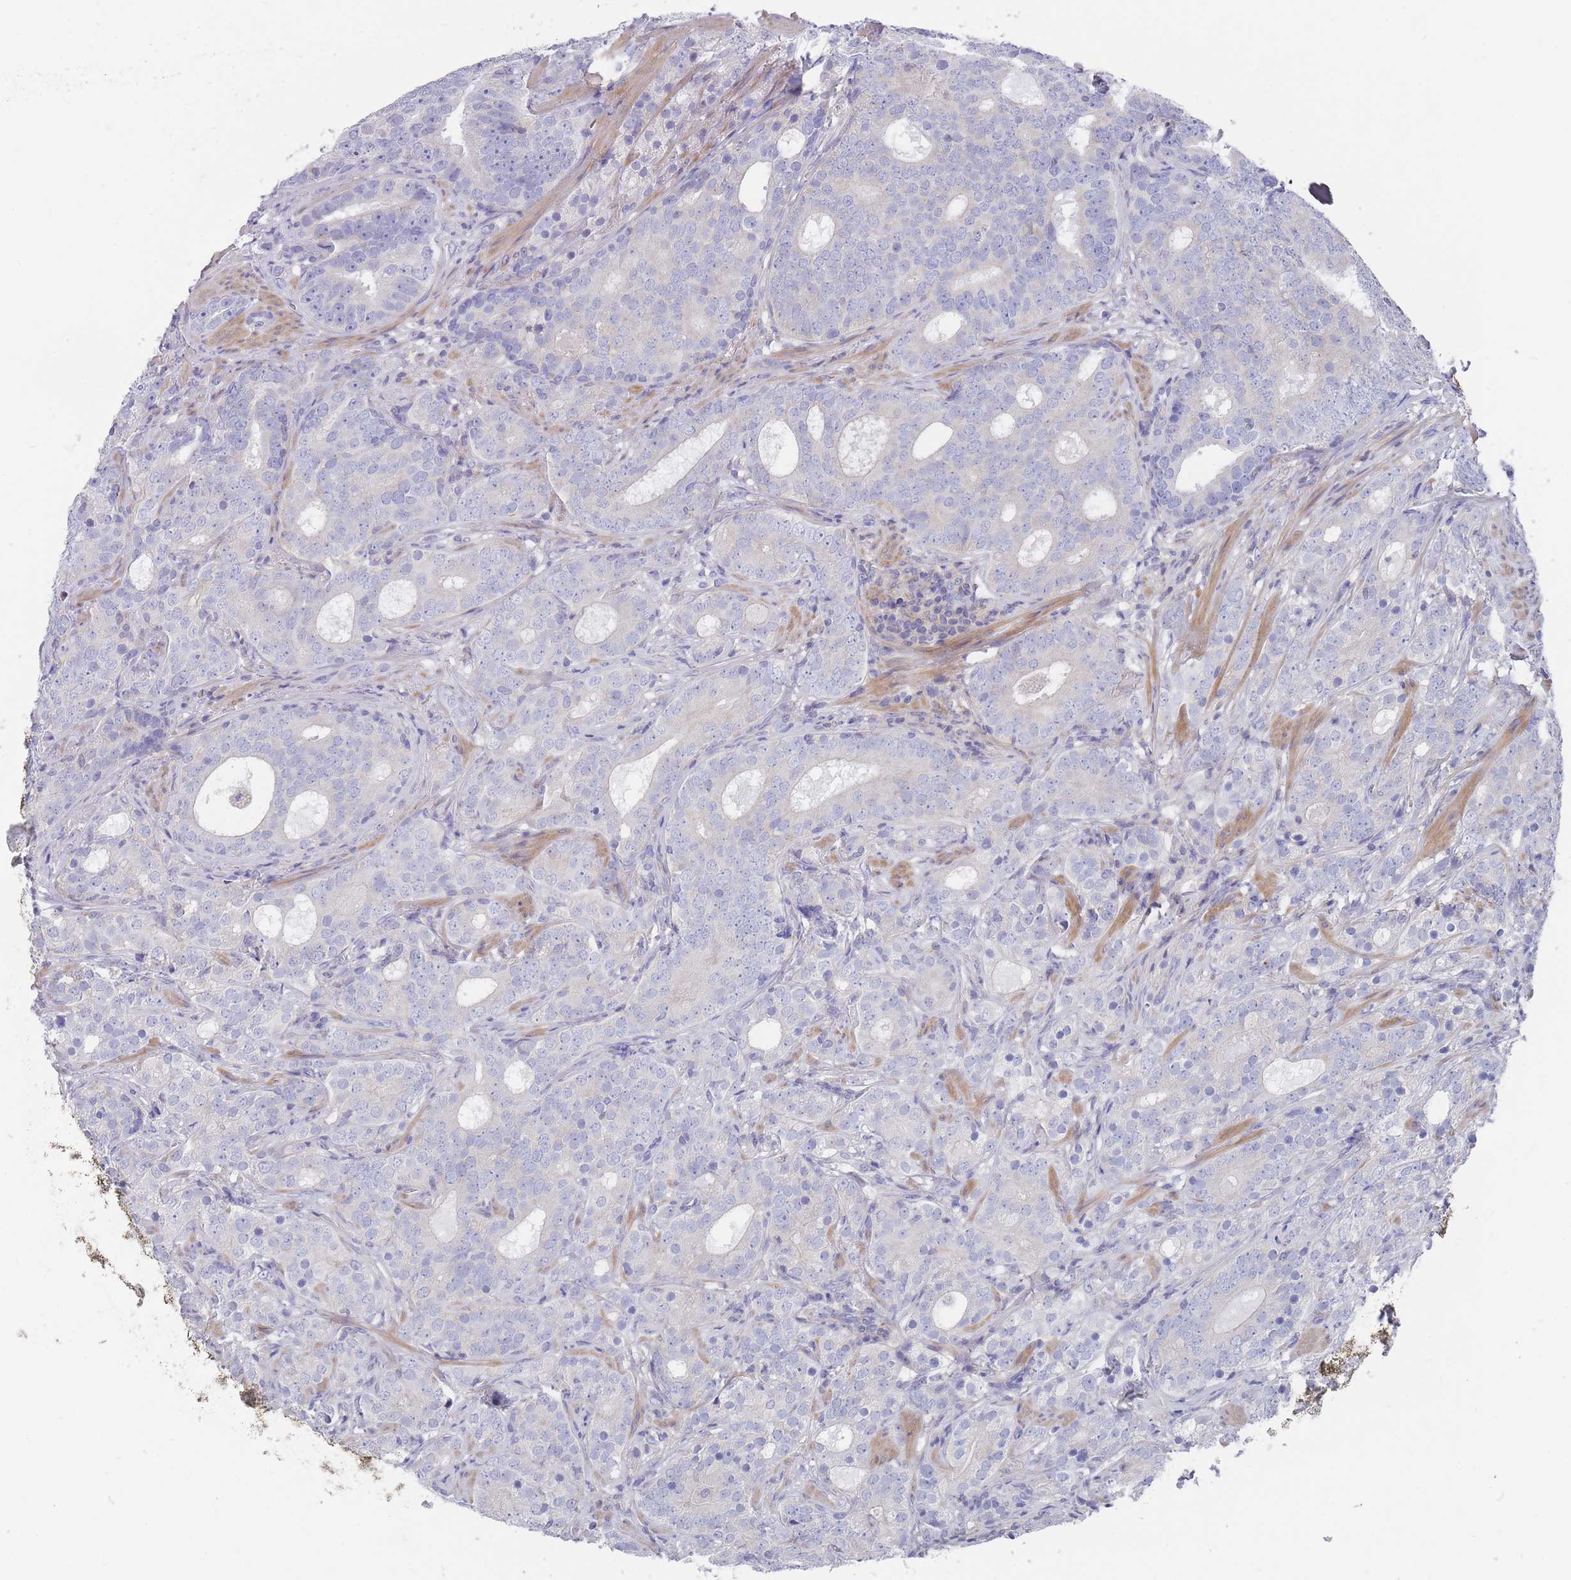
{"staining": {"intensity": "negative", "quantity": "none", "location": "none"}, "tissue": "prostate cancer", "cell_type": "Tumor cells", "image_type": "cancer", "snomed": [{"axis": "morphology", "description": "Adenocarcinoma, High grade"}, {"axis": "topography", "description": "Prostate"}], "caption": "This is an IHC image of human prostate cancer (high-grade adenocarcinoma). There is no staining in tumor cells.", "gene": "SCCPDH", "patient": {"sex": "male", "age": 64}}